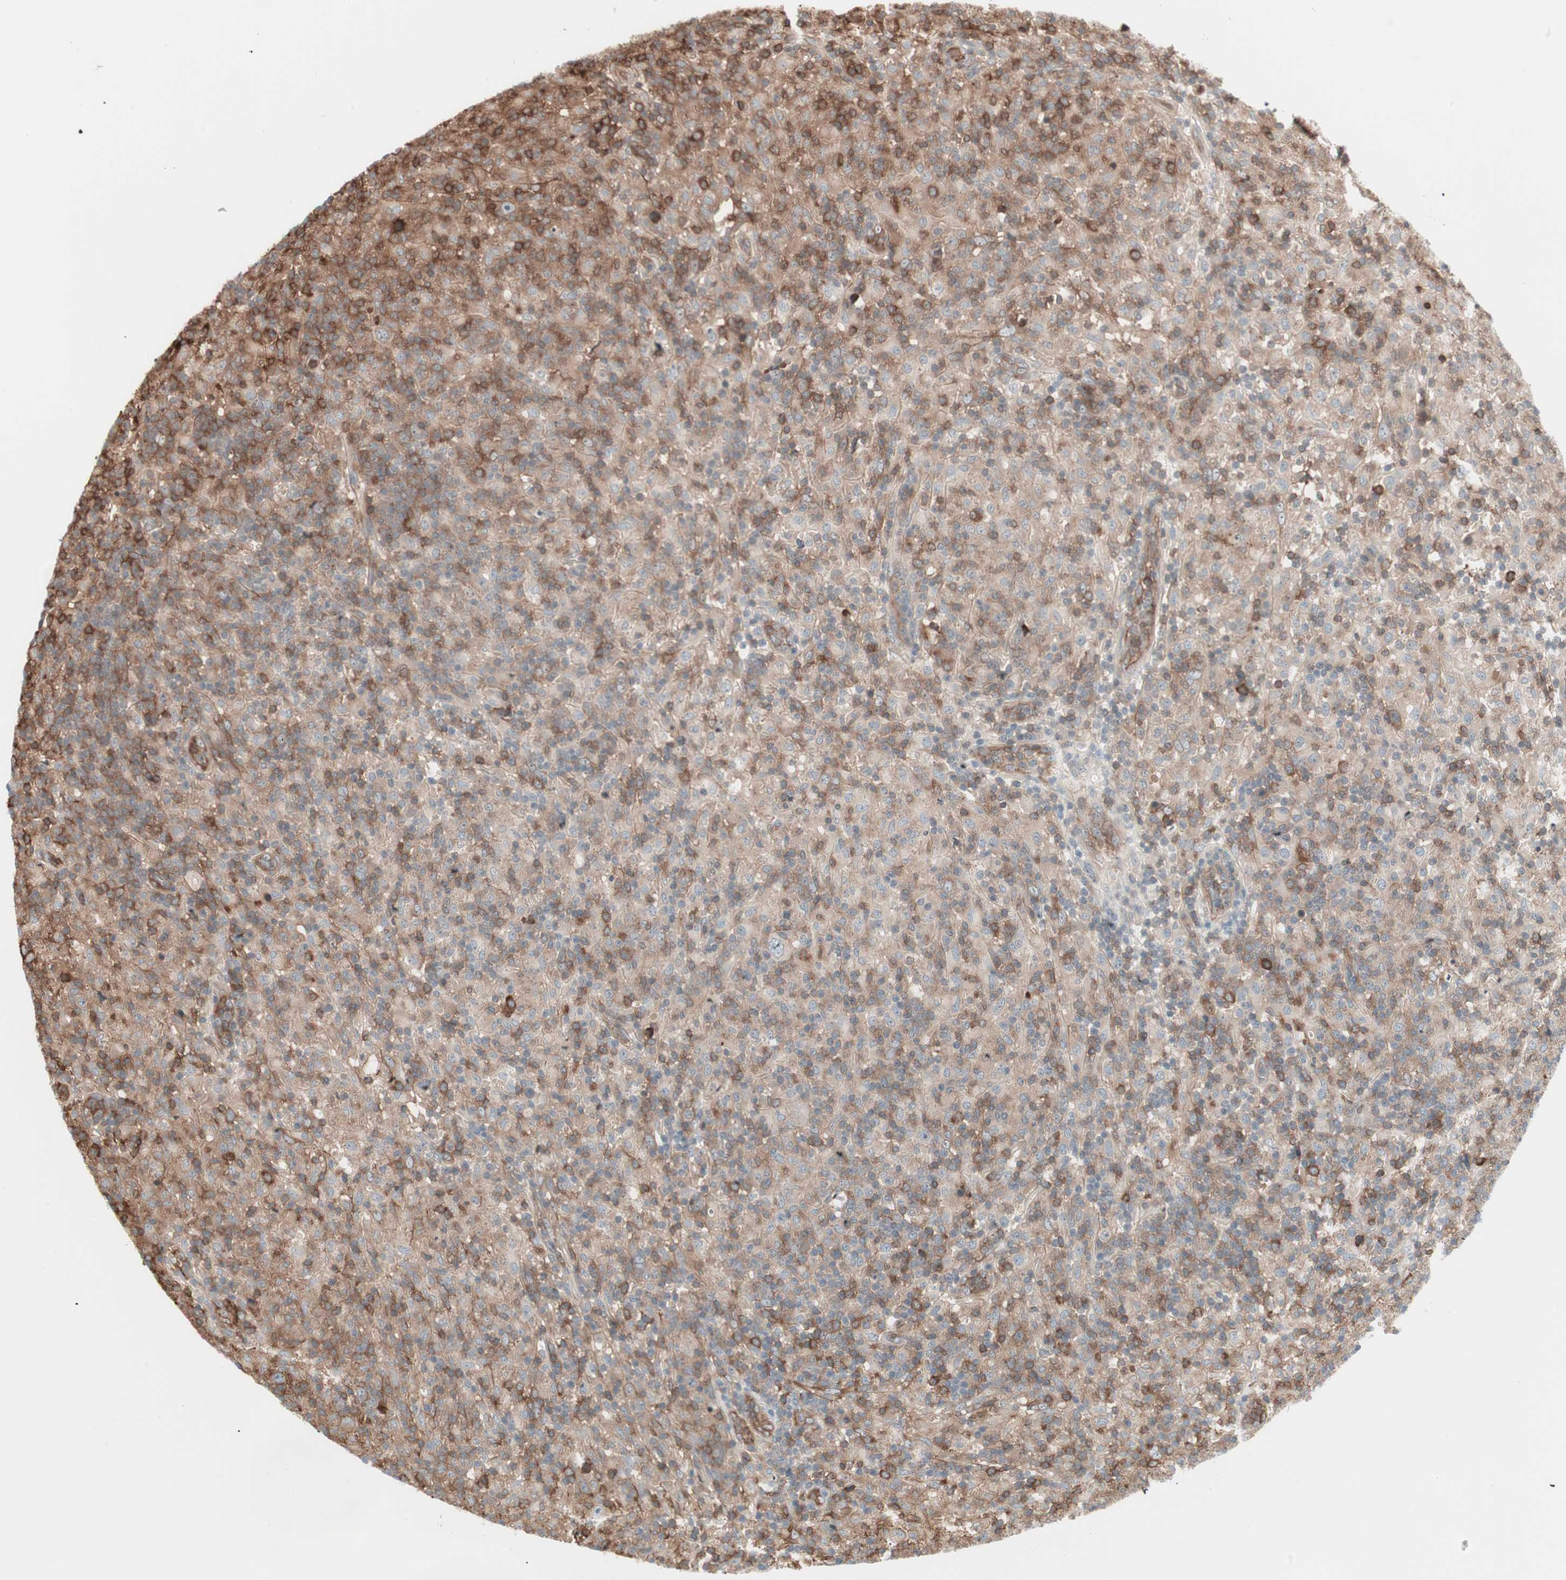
{"staining": {"intensity": "negative", "quantity": "none", "location": "none"}, "tissue": "lymphoma", "cell_type": "Tumor cells", "image_type": "cancer", "snomed": [{"axis": "morphology", "description": "Hodgkin's disease, NOS"}, {"axis": "topography", "description": "Lymph node"}], "caption": "A high-resolution image shows IHC staining of lymphoma, which displays no significant staining in tumor cells.", "gene": "TCP11L1", "patient": {"sex": "male", "age": 70}}